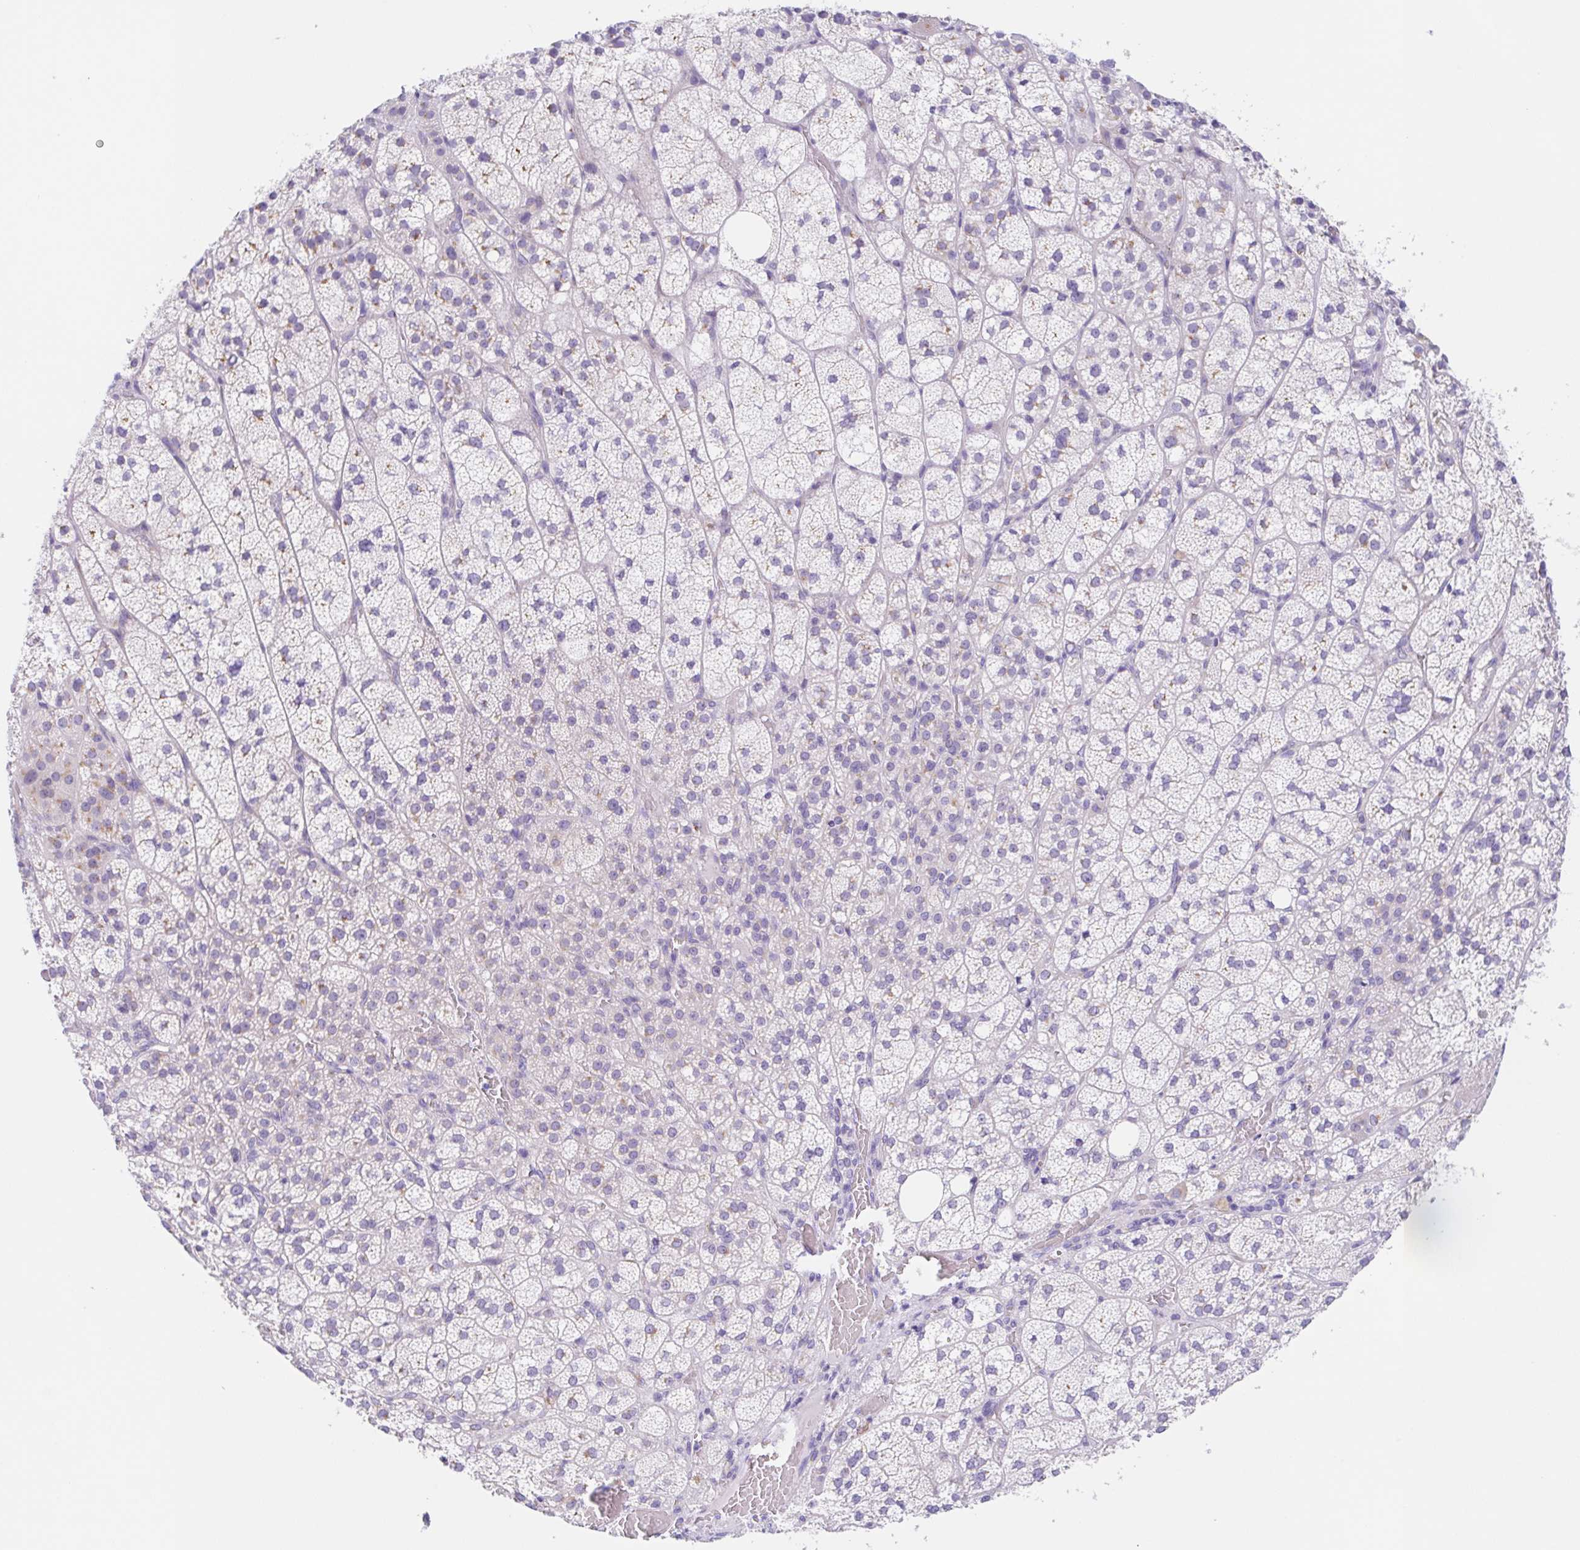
{"staining": {"intensity": "moderate", "quantity": "<25%", "location": "cytoplasmic/membranous"}, "tissue": "adrenal gland", "cell_type": "Glandular cells", "image_type": "normal", "snomed": [{"axis": "morphology", "description": "Normal tissue, NOS"}, {"axis": "topography", "description": "Adrenal gland"}], "caption": "High-magnification brightfield microscopy of unremarkable adrenal gland stained with DAB (3,3'-diaminobenzidine) (brown) and counterstained with hematoxylin (blue). glandular cells exhibit moderate cytoplasmic/membranous staining is seen in about<25% of cells.", "gene": "SCG3", "patient": {"sex": "female", "age": 60}}